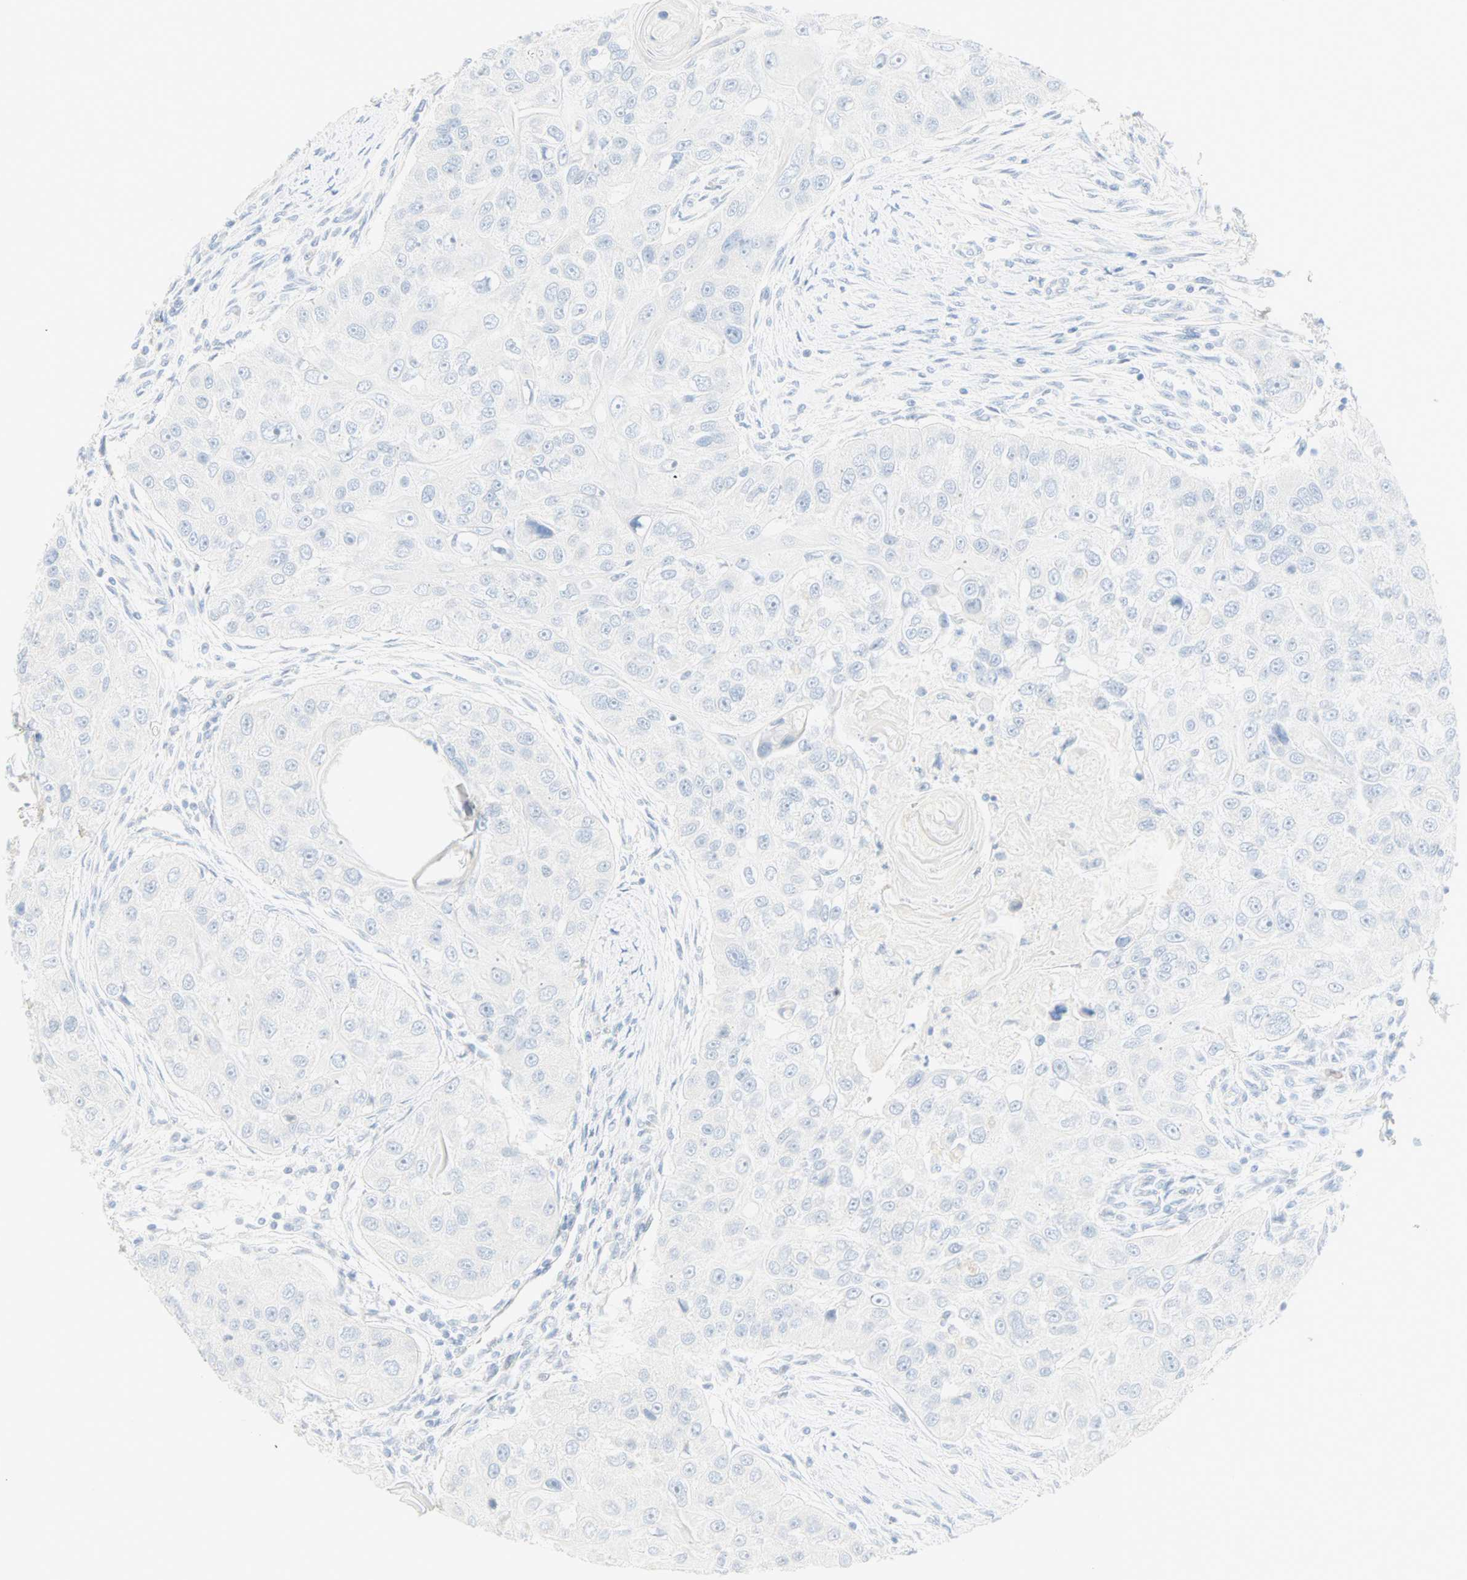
{"staining": {"intensity": "negative", "quantity": "none", "location": "none"}, "tissue": "head and neck cancer", "cell_type": "Tumor cells", "image_type": "cancer", "snomed": [{"axis": "morphology", "description": "Normal tissue, NOS"}, {"axis": "morphology", "description": "Squamous cell carcinoma, NOS"}, {"axis": "topography", "description": "Skeletal muscle"}, {"axis": "topography", "description": "Head-Neck"}], "caption": "Immunohistochemistry of human head and neck cancer reveals no expression in tumor cells. (Brightfield microscopy of DAB (3,3'-diaminobenzidine) immunohistochemistry at high magnification).", "gene": "SELENBP1", "patient": {"sex": "male", "age": 51}}